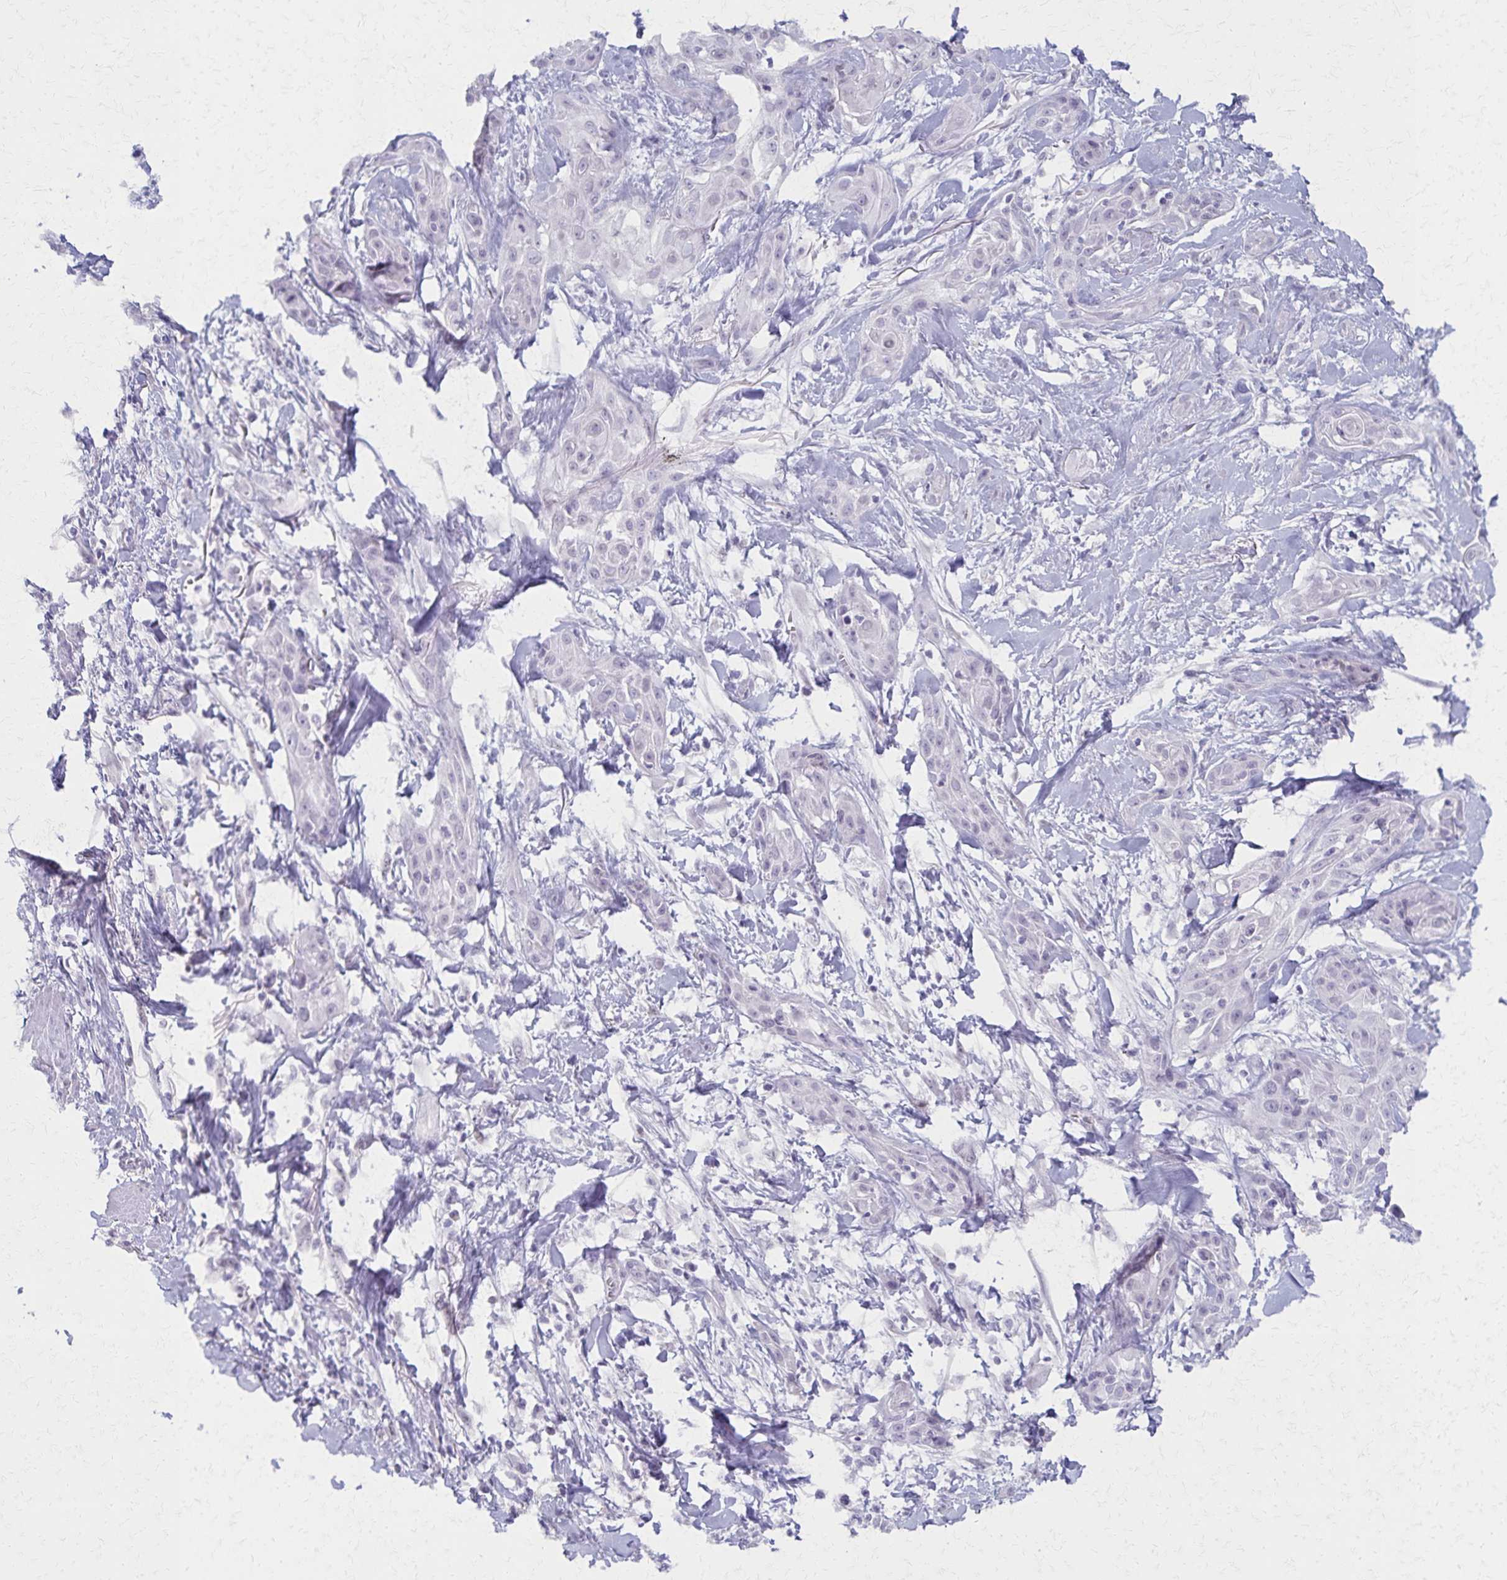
{"staining": {"intensity": "negative", "quantity": "none", "location": "none"}, "tissue": "skin cancer", "cell_type": "Tumor cells", "image_type": "cancer", "snomed": [{"axis": "morphology", "description": "Squamous cell carcinoma, NOS"}, {"axis": "topography", "description": "Skin"}, {"axis": "topography", "description": "Anal"}], "caption": "DAB (3,3'-diaminobenzidine) immunohistochemical staining of skin cancer reveals no significant positivity in tumor cells.", "gene": "MORC4", "patient": {"sex": "male", "age": 64}}